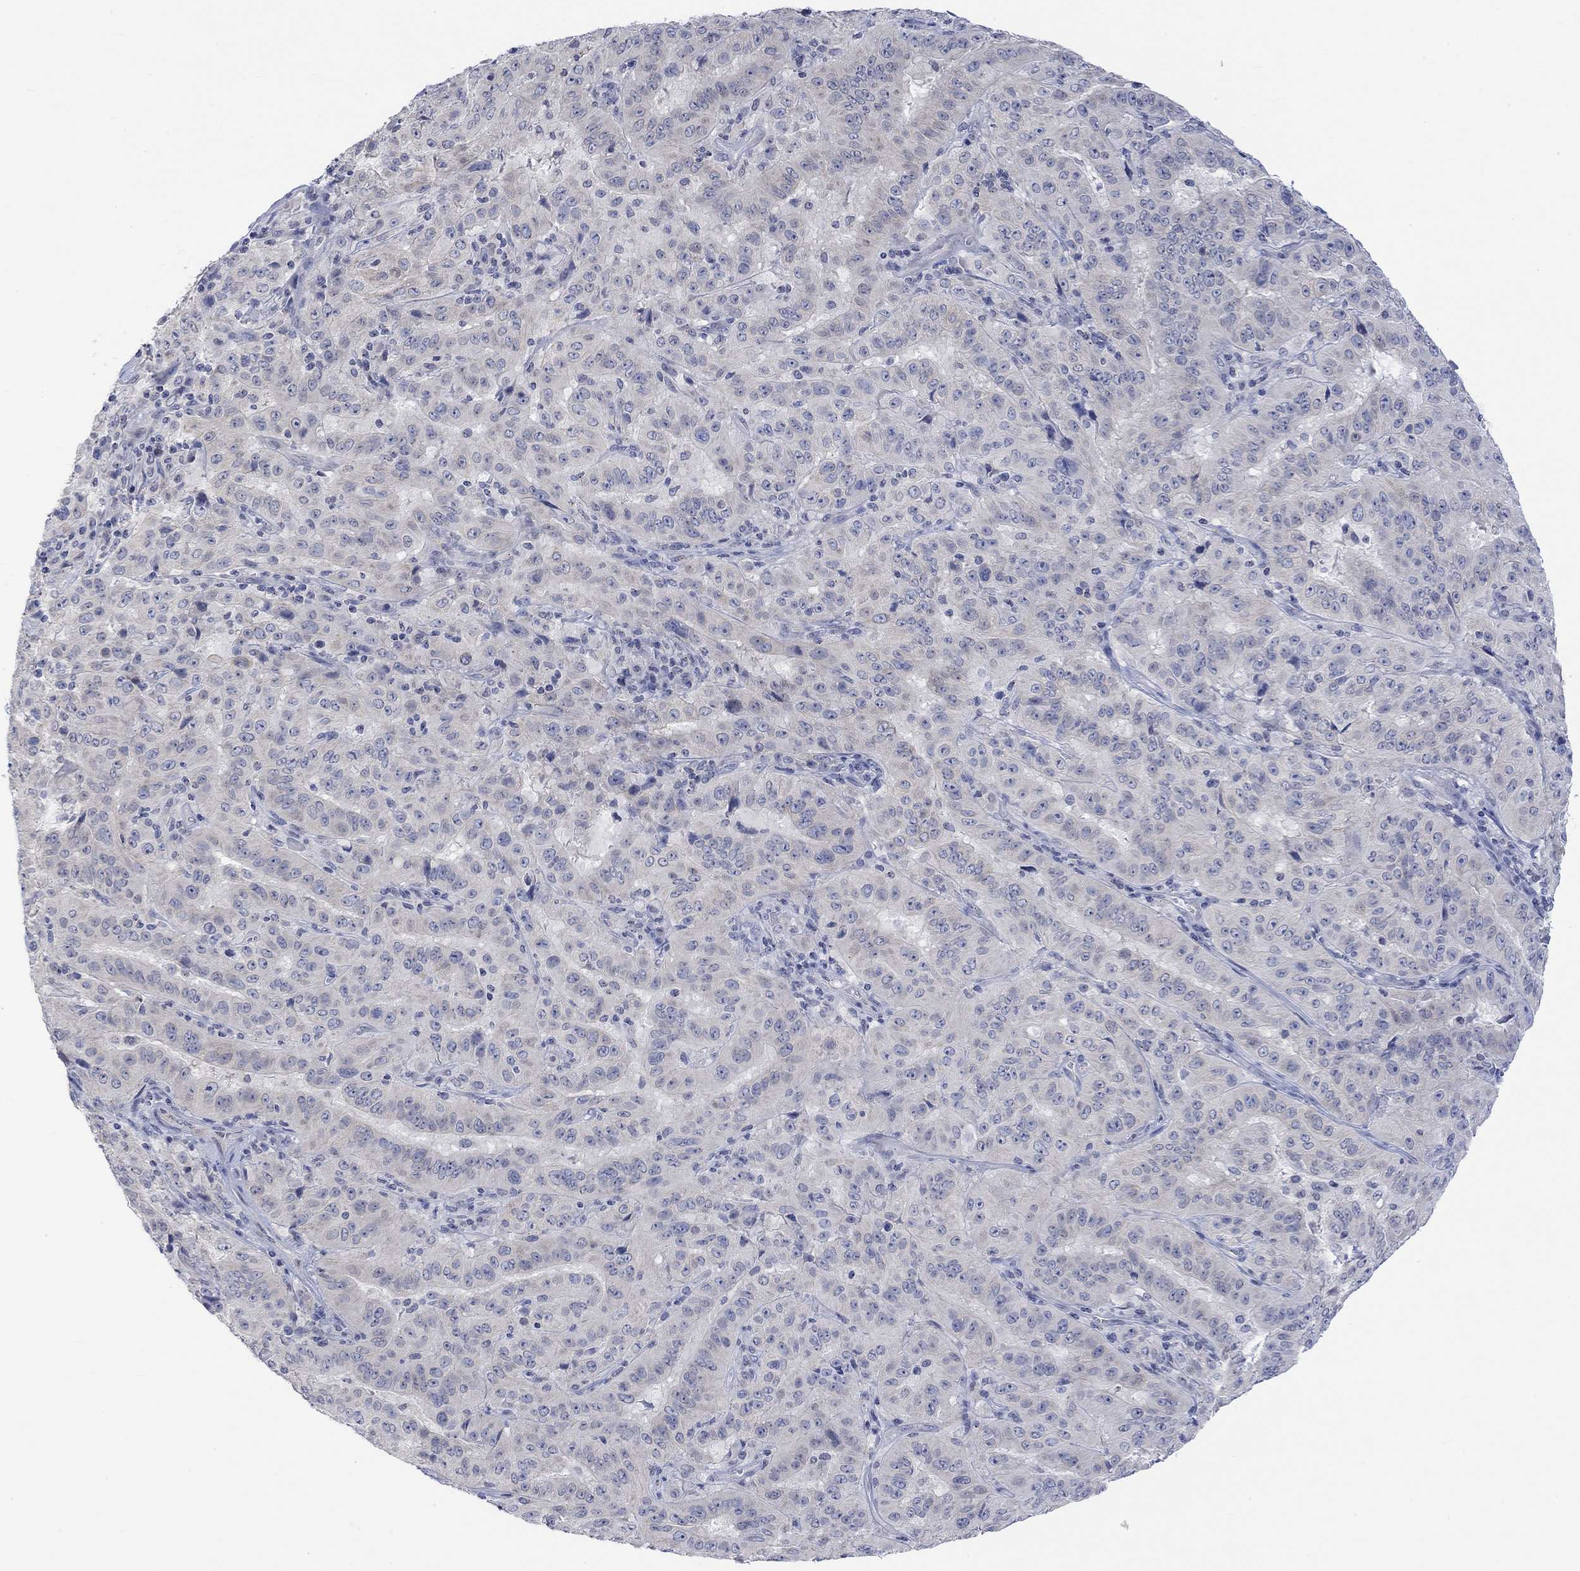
{"staining": {"intensity": "negative", "quantity": "none", "location": "none"}, "tissue": "pancreatic cancer", "cell_type": "Tumor cells", "image_type": "cancer", "snomed": [{"axis": "morphology", "description": "Adenocarcinoma, NOS"}, {"axis": "topography", "description": "Pancreas"}], "caption": "Protein analysis of pancreatic cancer (adenocarcinoma) reveals no significant positivity in tumor cells. (DAB (3,3'-diaminobenzidine) immunohistochemistry, high magnification).", "gene": "DCX", "patient": {"sex": "male", "age": 63}}